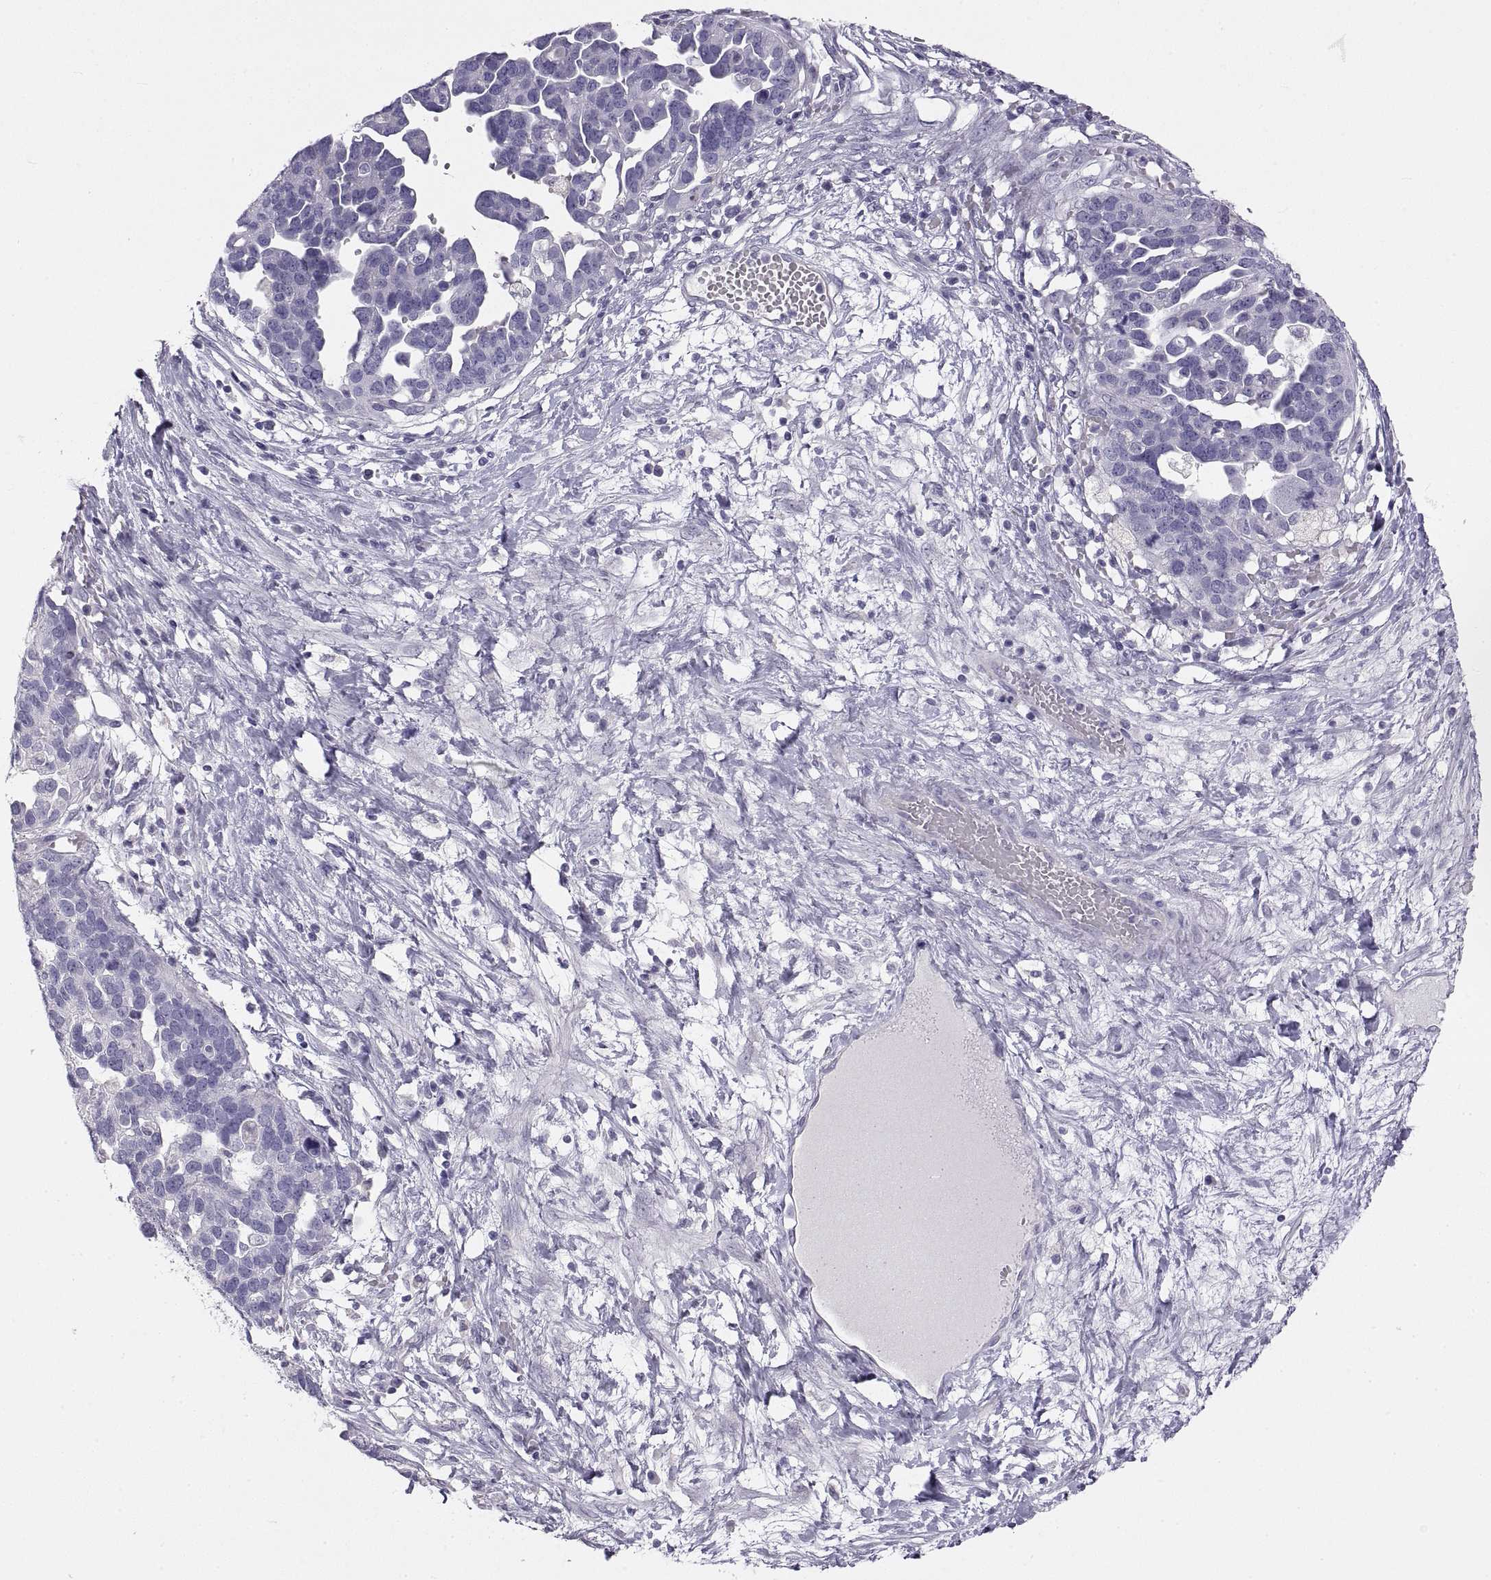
{"staining": {"intensity": "negative", "quantity": "none", "location": "none"}, "tissue": "ovarian cancer", "cell_type": "Tumor cells", "image_type": "cancer", "snomed": [{"axis": "morphology", "description": "Cystadenocarcinoma, serous, NOS"}, {"axis": "topography", "description": "Ovary"}], "caption": "A histopathology image of ovarian cancer (serous cystadenocarcinoma) stained for a protein displays no brown staining in tumor cells.", "gene": "CRYBB3", "patient": {"sex": "female", "age": 54}}